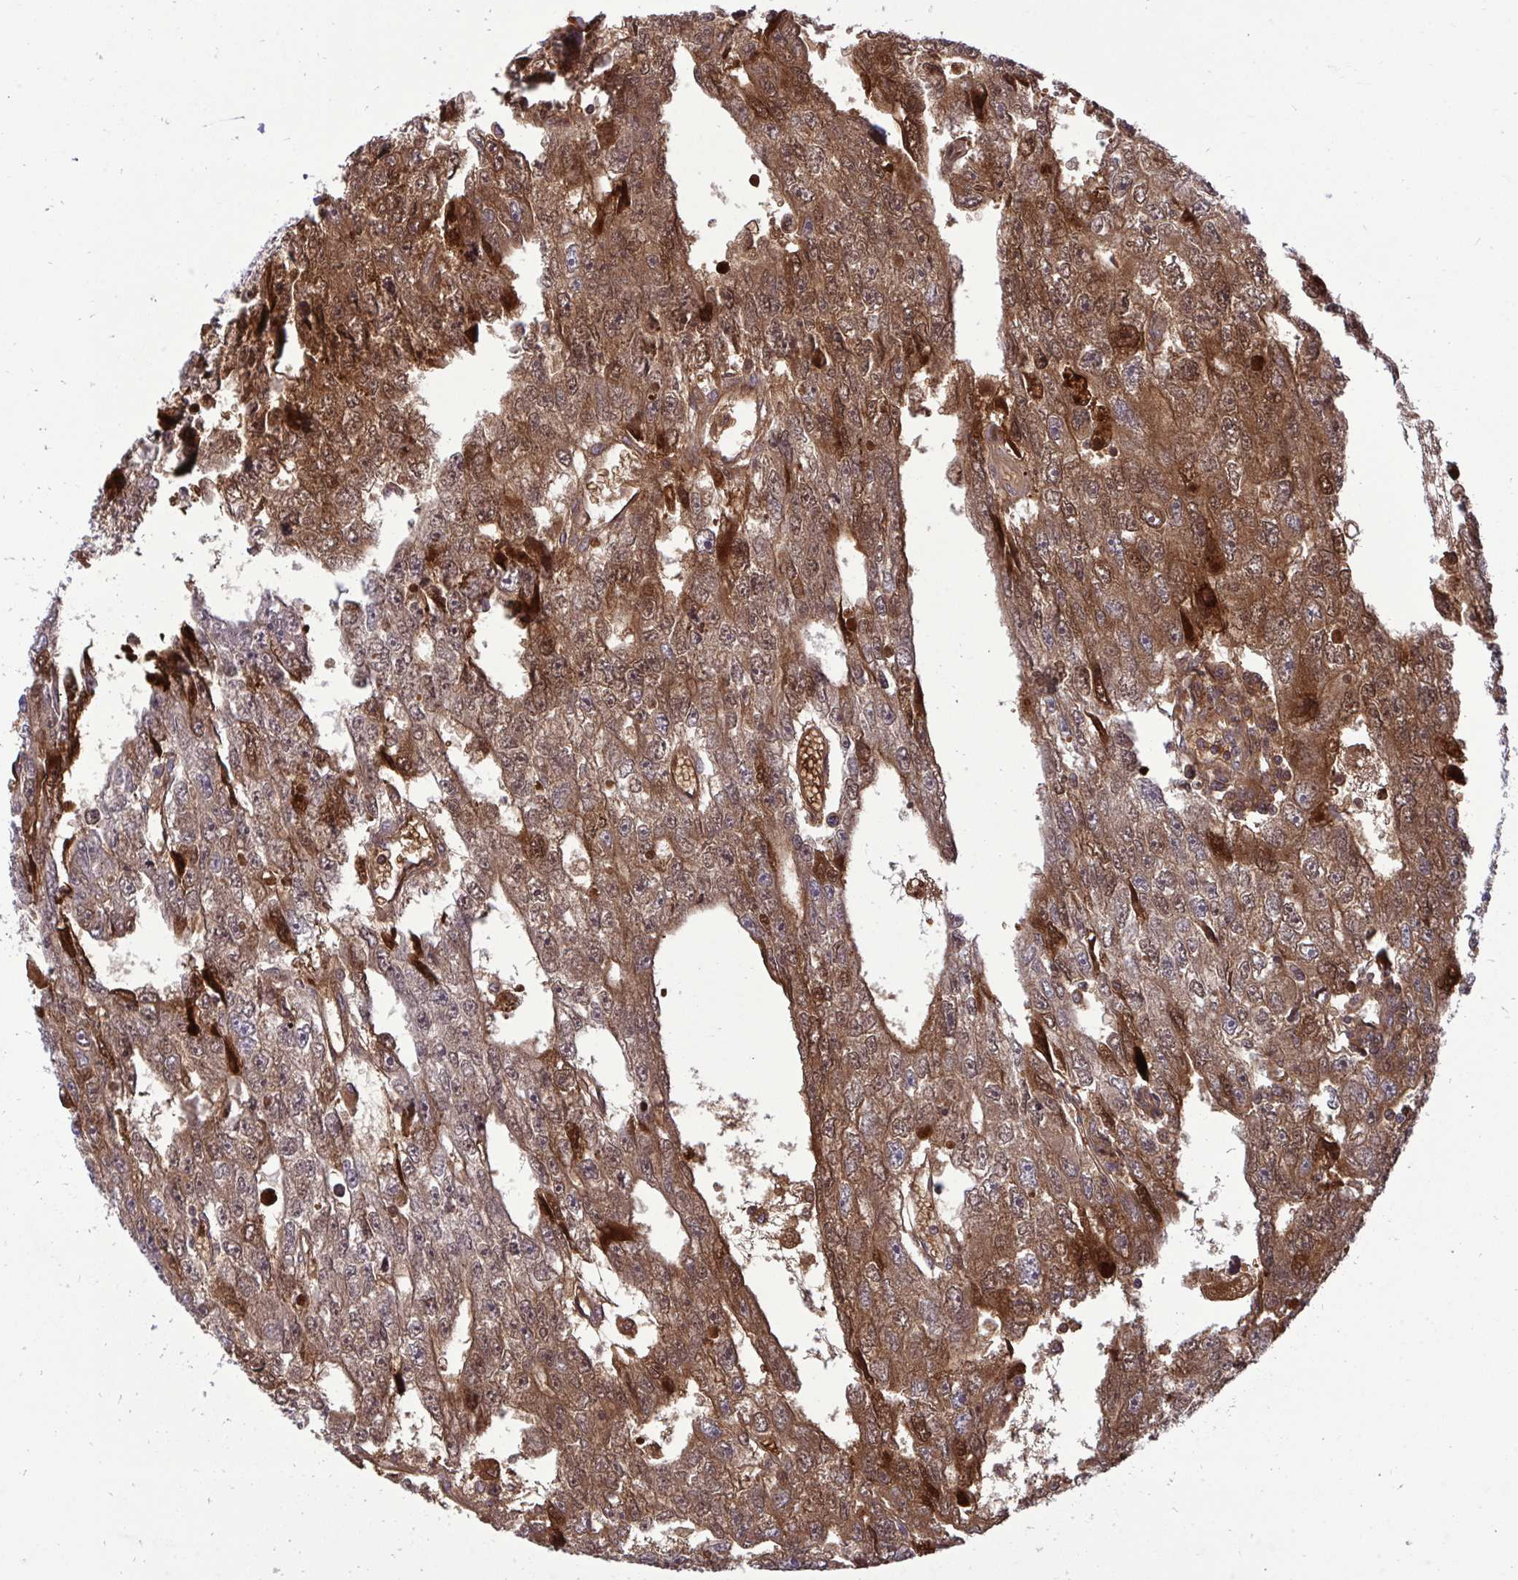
{"staining": {"intensity": "moderate", "quantity": ">75%", "location": "cytoplasmic/membranous"}, "tissue": "testis cancer", "cell_type": "Tumor cells", "image_type": "cancer", "snomed": [{"axis": "morphology", "description": "Carcinoma, Embryonal, NOS"}, {"axis": "topography", "description": "Testis"}], "caption": "Immunohistochemistry of testis embryonal carcinoma shows medium levels of moderate cytoplasmic/membranous staining in approximately >75% of tumor cells.", "gene": "F2", "patient": {"sex": "male", "age": 20}}